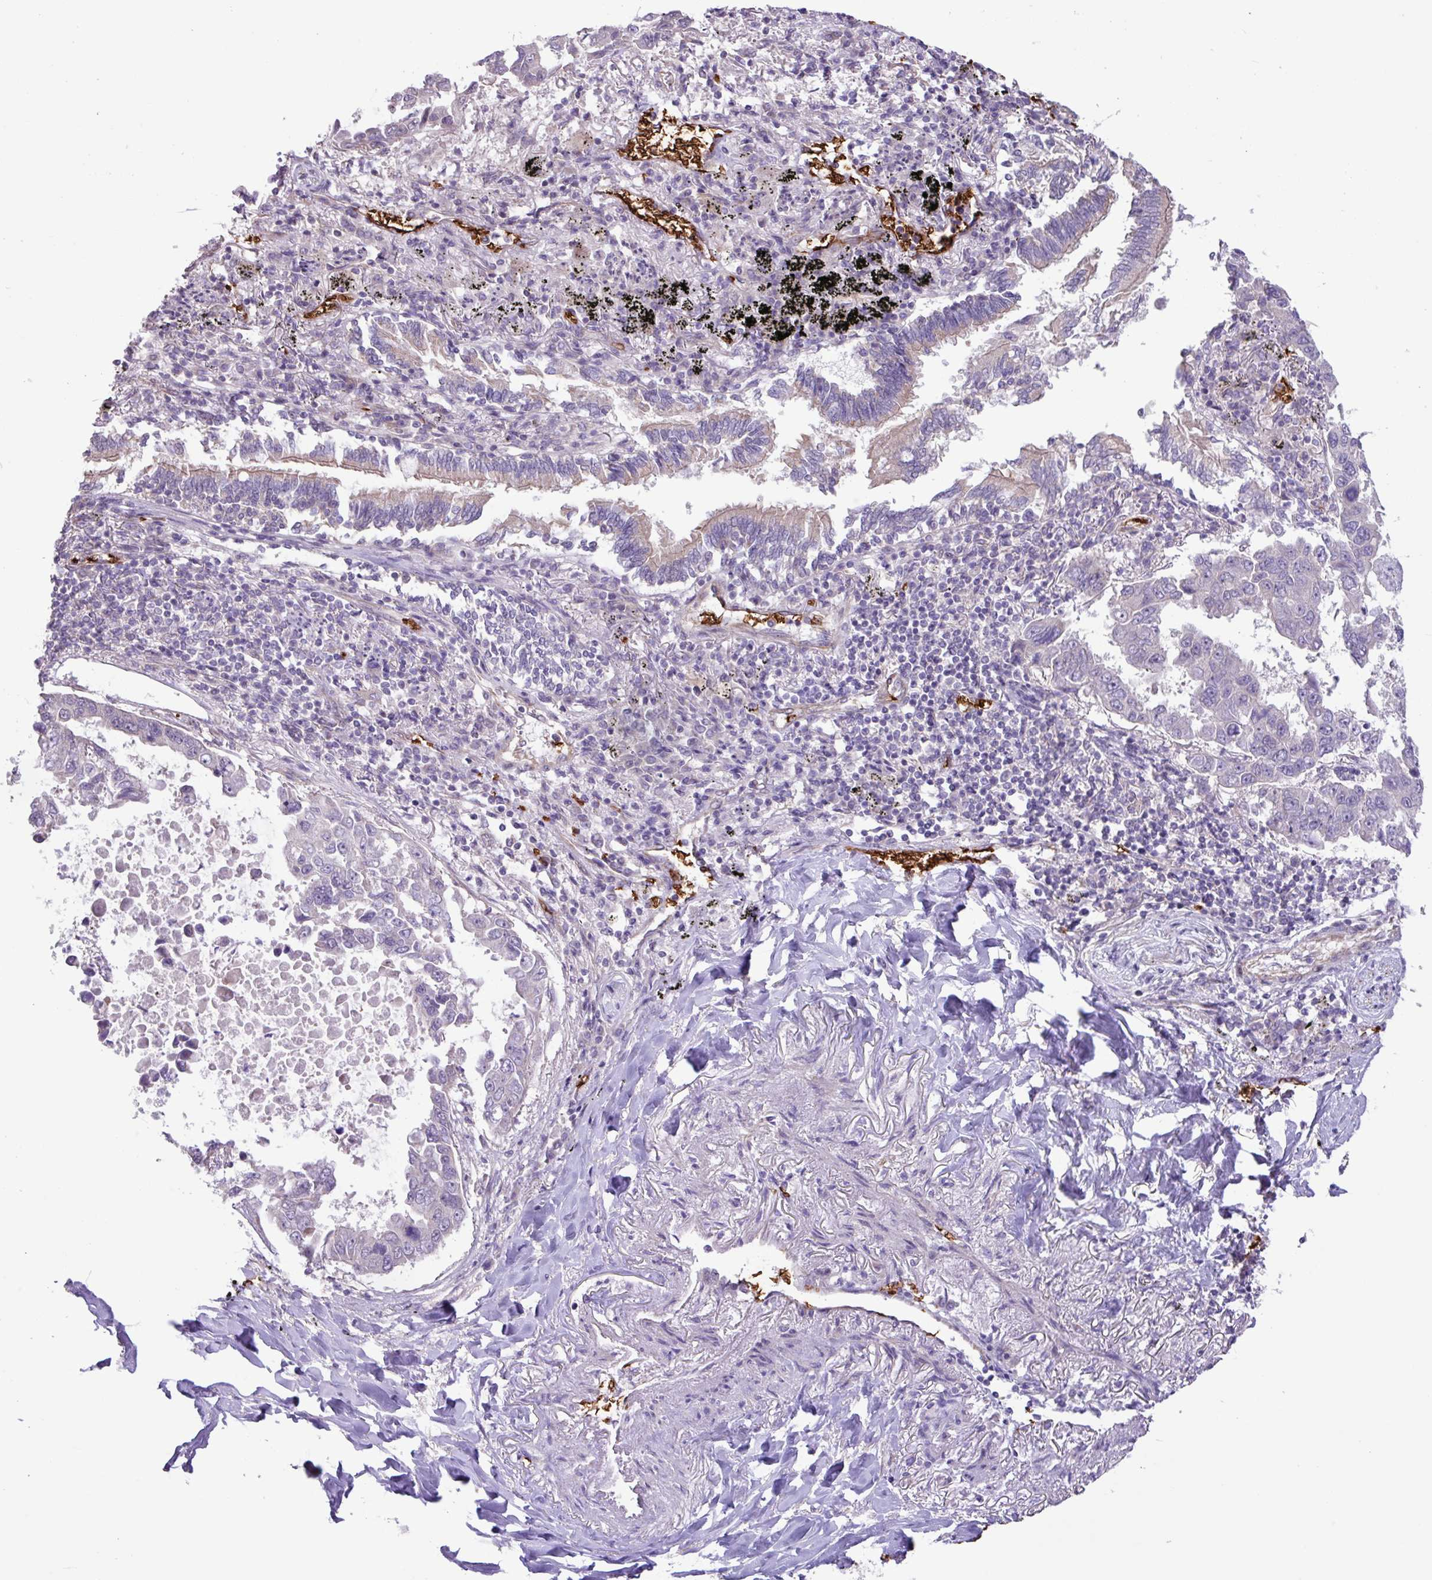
{"staining": {"intensity": "negative", "quantity": "none", "location": "none"}, "tissue": "lung cancer", "cell_type": "Tumor cells", "image_type": "cancer", "snomed": [{"axis": "morphology", "description": "Adenocarcinoma, NOS"}, {"axis": "topography", "description": "Lung"}], "caption": "Human lung cancer (adenocarcinoma) stained for a protein using immunohistochemistry (IHC) demonstrates no staining in tumor cells.", "gene": "RAD21L1", "patient": {"sex": "male", "age": 64}}